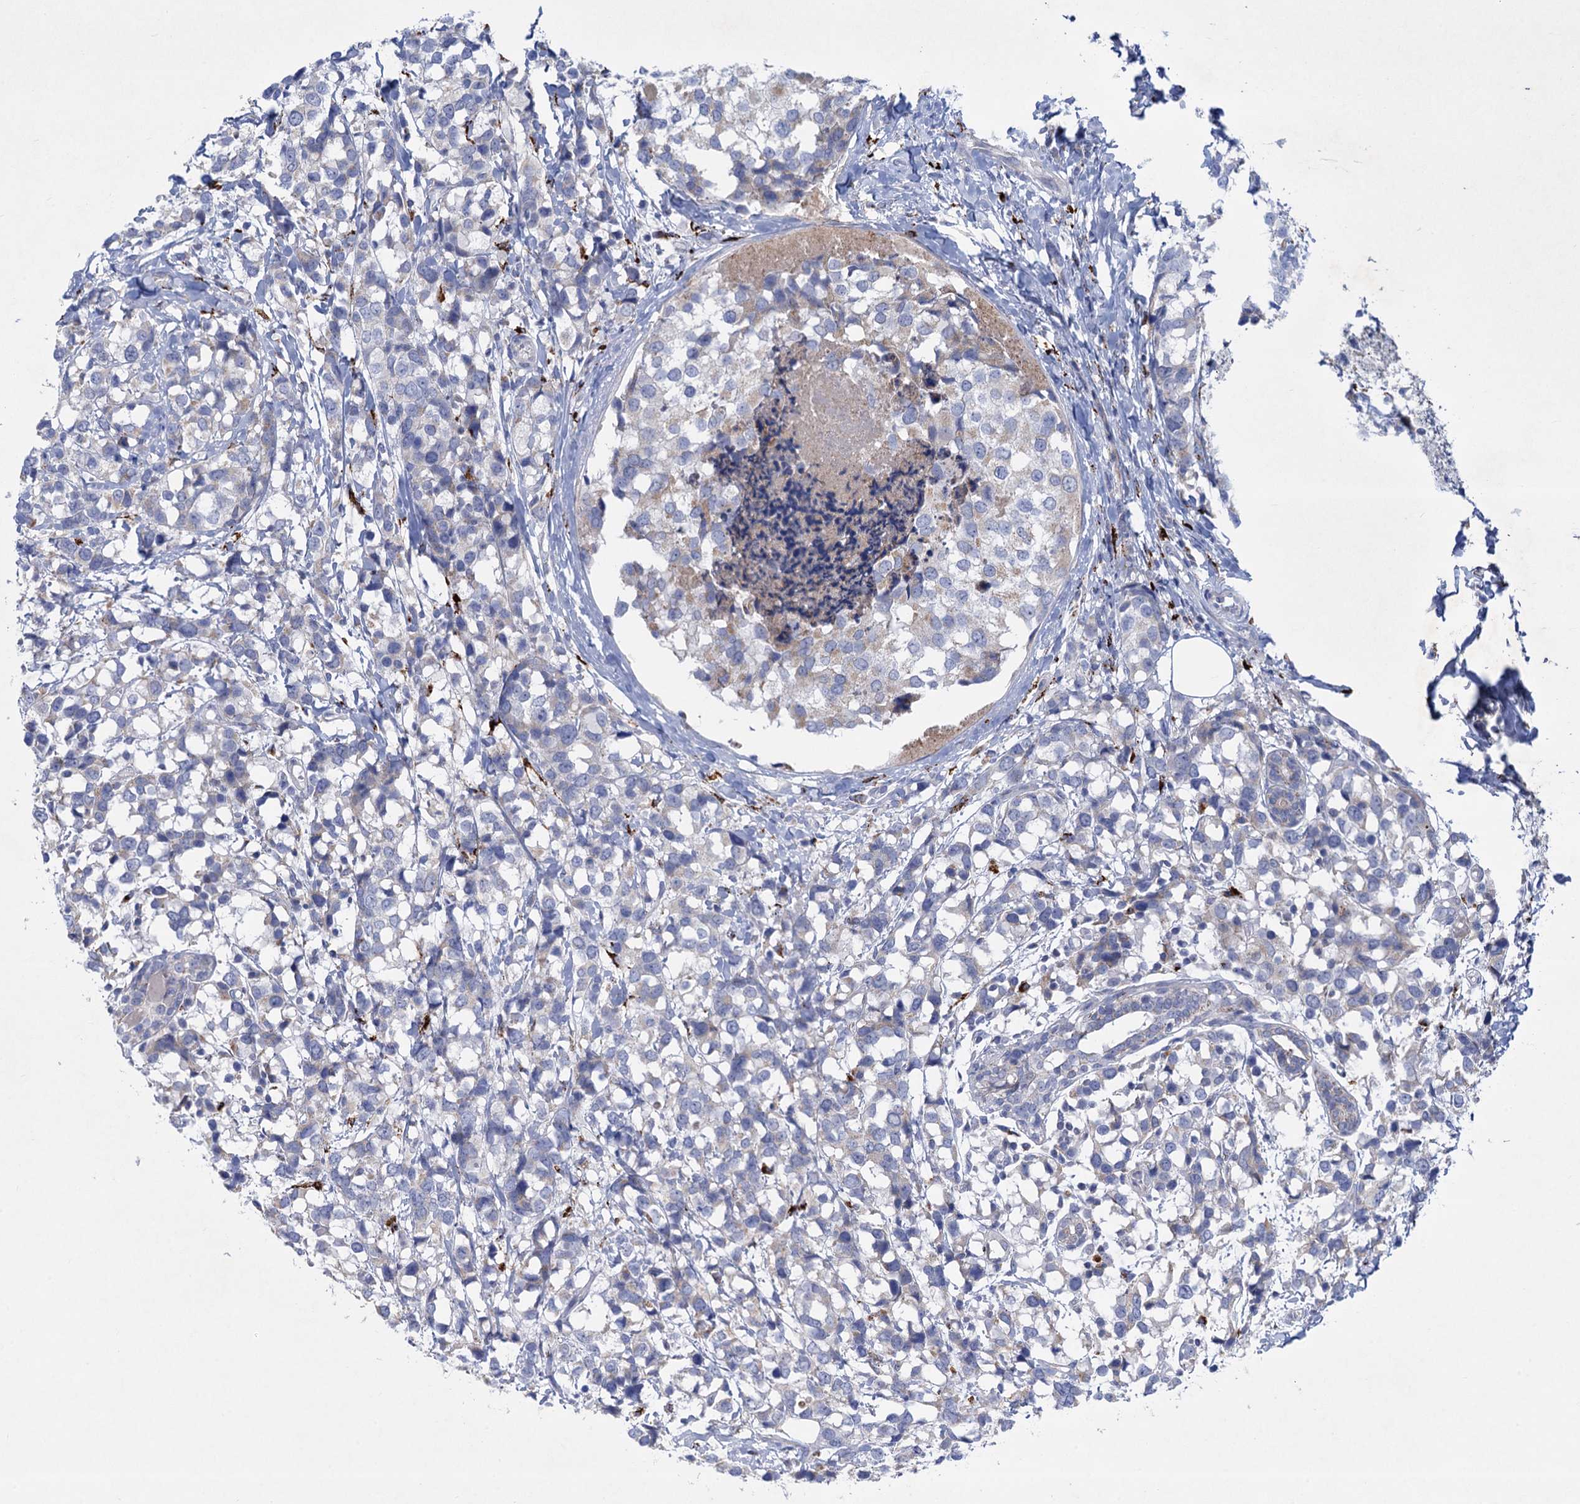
{"staining": {"intensity": "negative", "quantity": "none", "location": "none"}, "tissue": "breast cancer", "cell_type": "Tumor cells", "image_type": "cancer", "snomed": [{"axis": "morphology", "description": "Lobular carcinoma"}, {"axis": "topography", "description": "Breast"}], "caption": "Breast cancer (lobular carcinoma) was stained to show a protein in brown. There is no significant expression in tumor cells.", "gene": "ANKS3", "patient": {"sex": "female", "age": 59}}